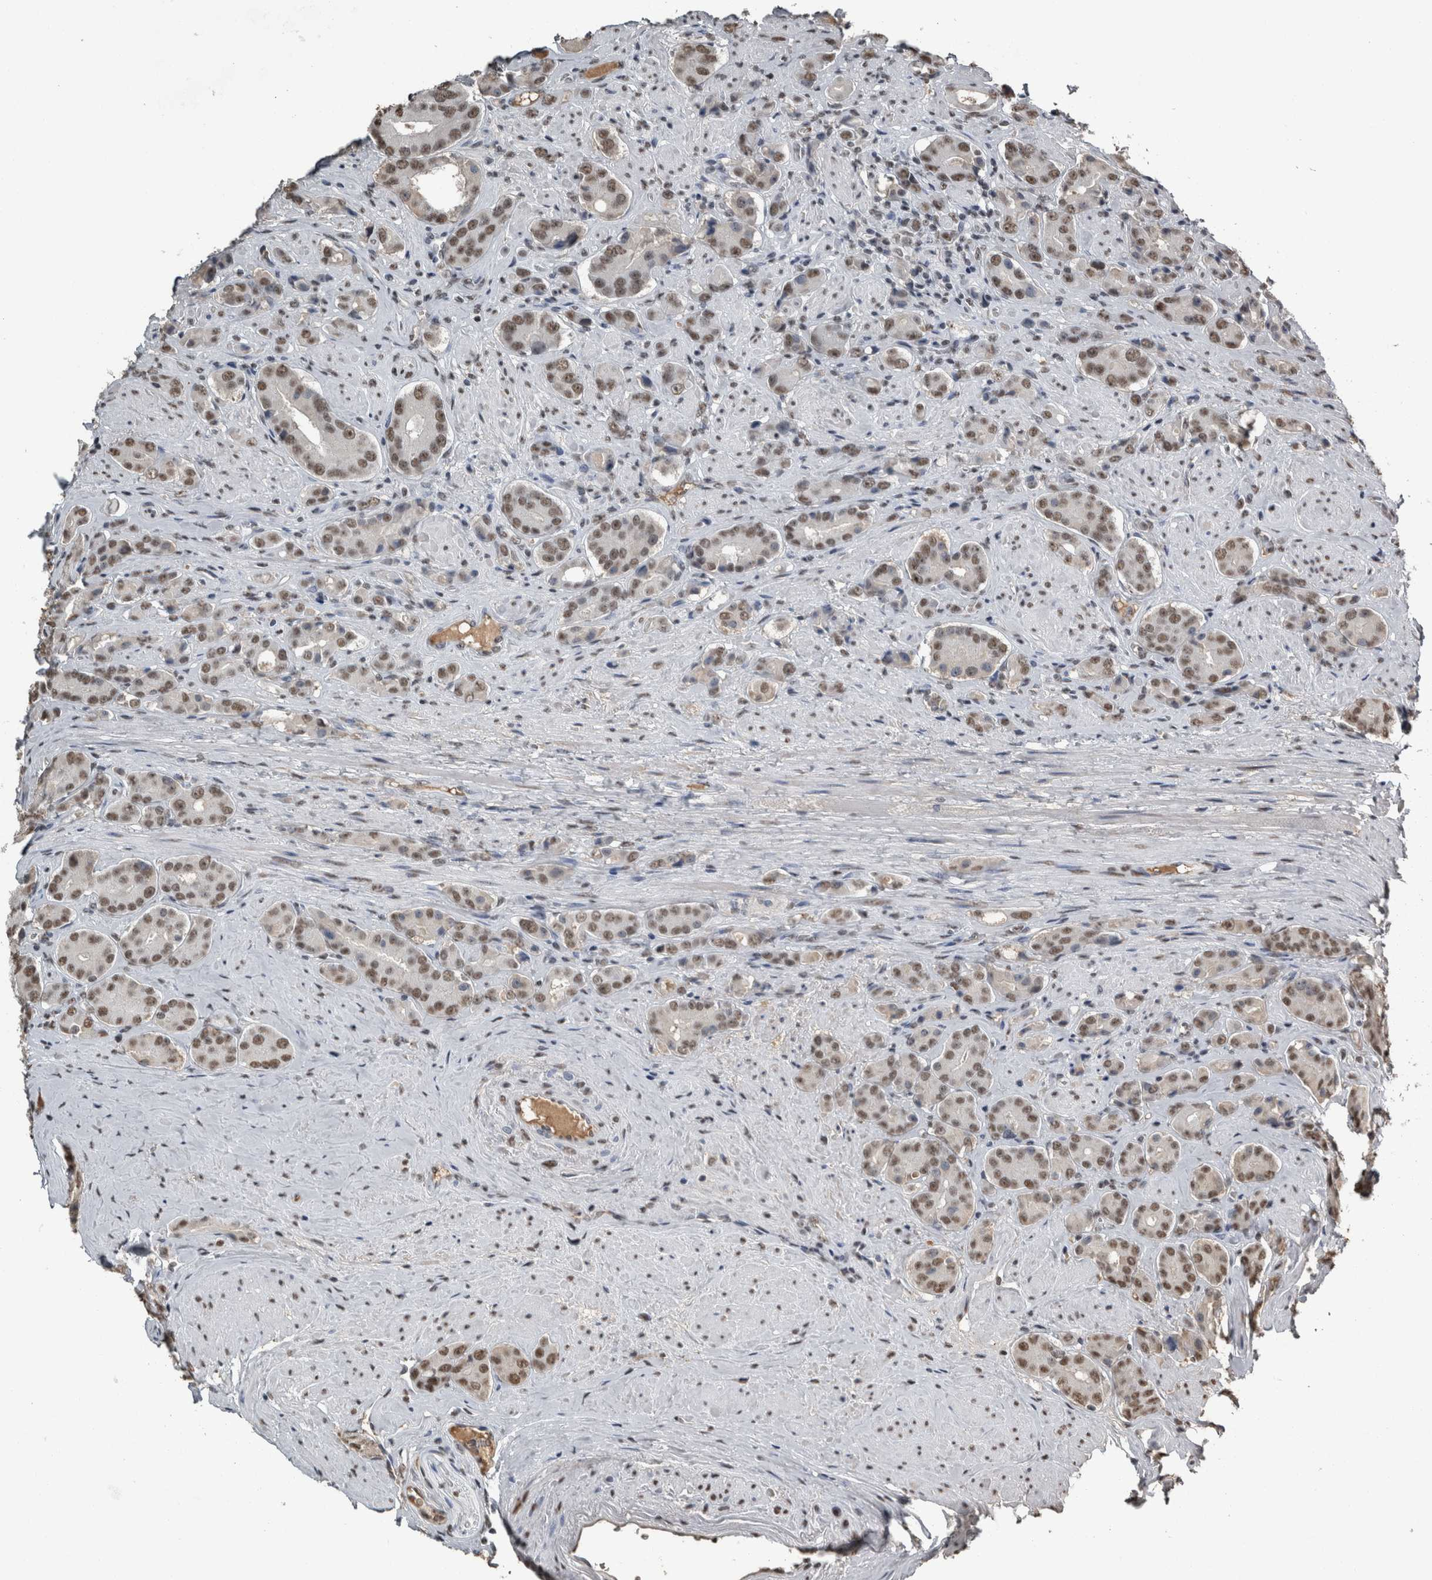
{"staining": {"intensity": "moderate", "quantity": ">75%", "location": "nuclear"}, "tissue": "prostate cancer", "cell_type": "Tumor cells", "image_type": "cancer", "snomed": [{"axis": "morphology", "description": "Adenocarcinoma, High grade"}, {"axis": "topography", "description": "Prostate"}], "caption": "This micrograph exhibits immunohistochemistry staining of prostate cancer, with medium moderate nuclear expression in approximately >75% of tumor cells.", "gene": "TGS1", "patient": {"sex": "male", "age": 71}}